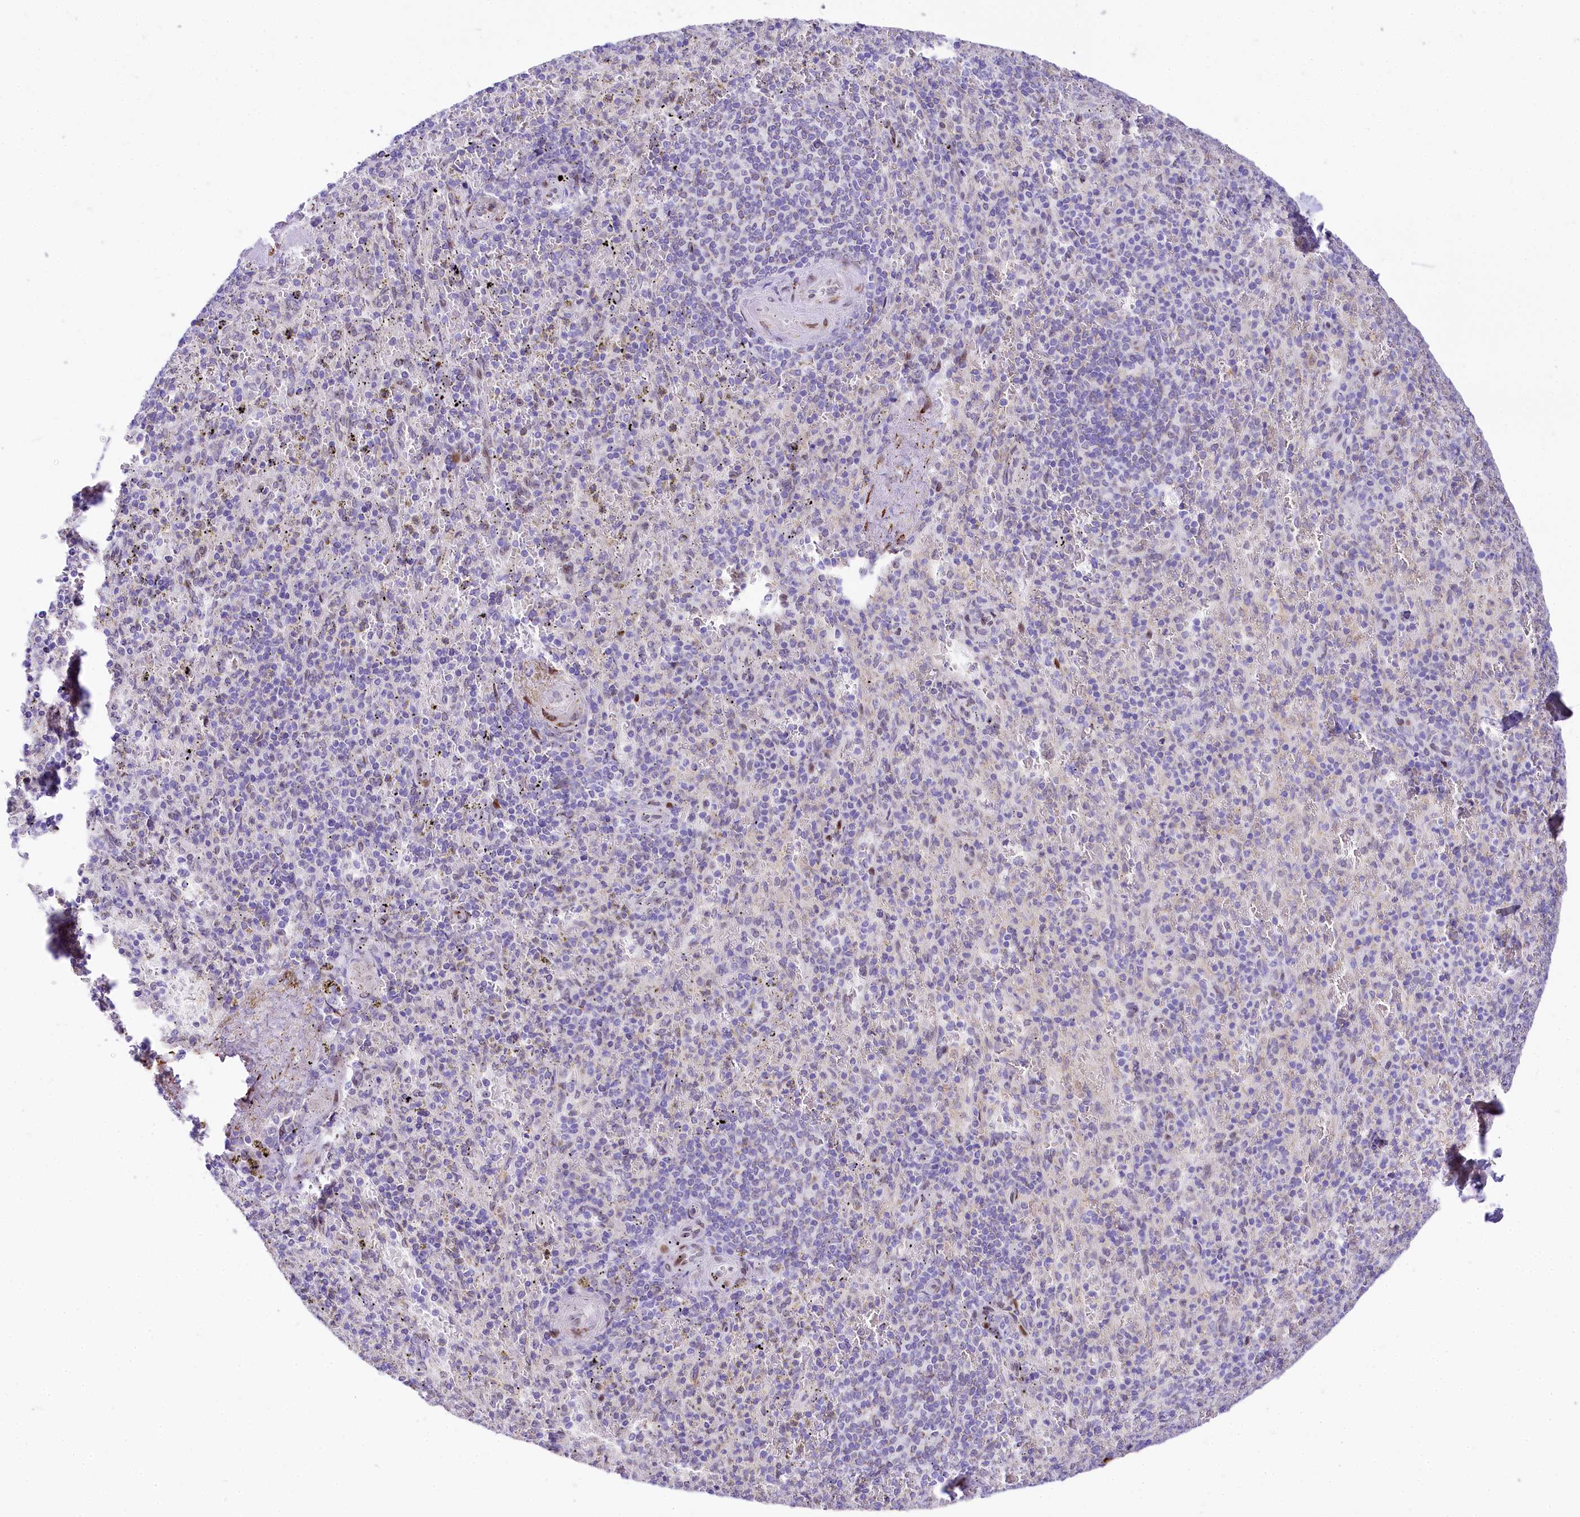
{"staining": {"intensity": "moderate", "quantity": "<25%", "location": "nuclear"}, "tissue": "spleen", "cell_type": "Cells in red pulp", "image_type": "normal", "snomed": [{"axis": "morphology", "description": "Normal tissue, NOS"}, {"axis": "topography", "description": "Spleen"}], "caption": "Brown immunohistochemical staining in normal spleen shows moderate nuclear positivity in about <25% of cells in red pulp.", "gene": "PPIP5K2", "patient": {"sex": "male", "age": 82}}